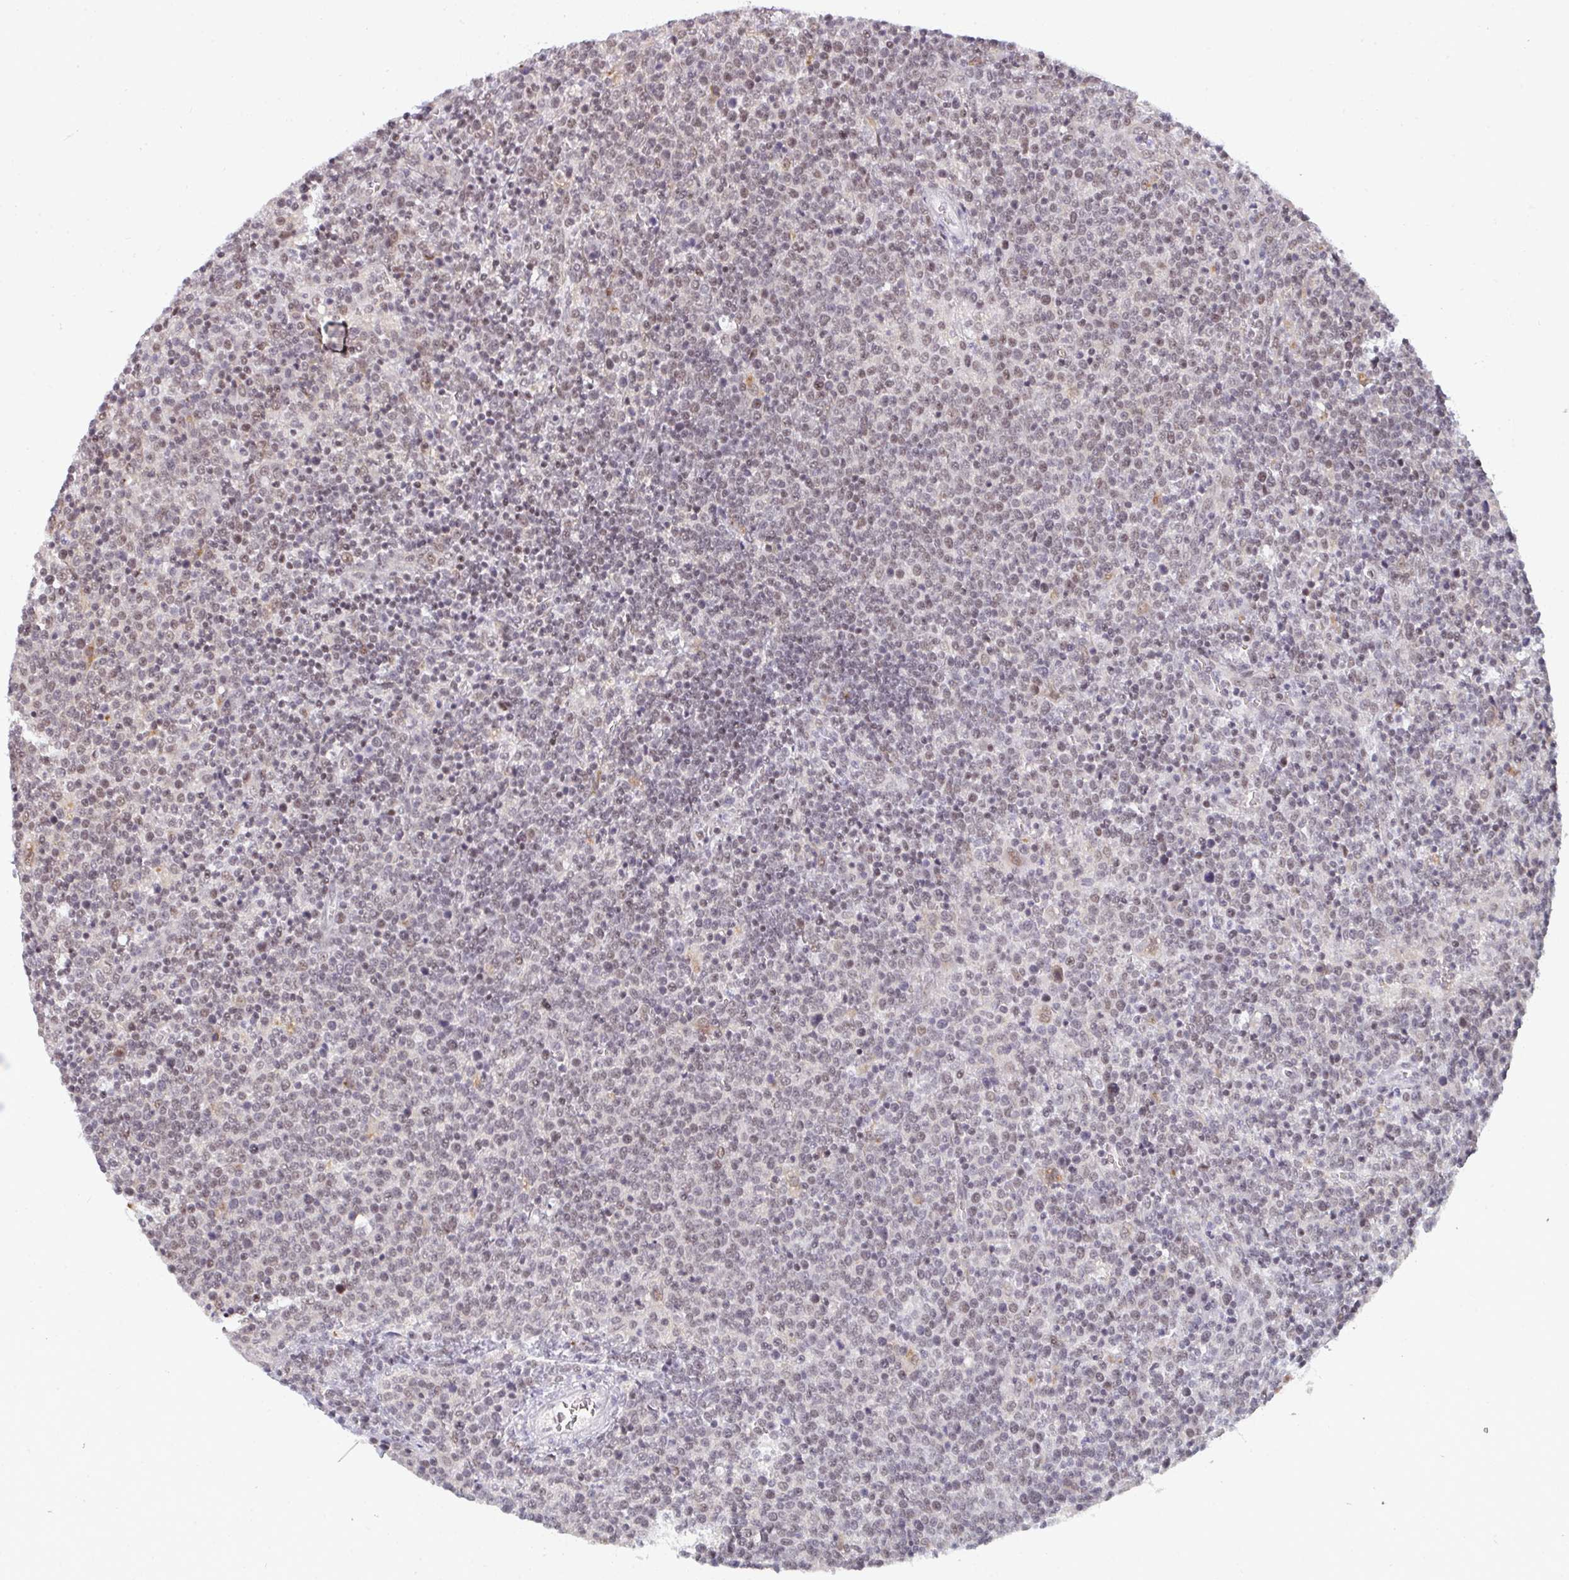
{"staining": {"intensity": "weak", "quantity": "25%-75%", "location": "nuclear"}, "tissue": "lymphoma", "cell_type": "Tumor cells", "image_type": "cancer", "snomed": [{"axis": "morphology", "description": "Malignant lymphoma, non-Hodgkin's type, High grade"}, {"axis": "topography", "description": "Lymph node"}], "caption": "Protein analysis of high-grade malignant lymphoma, non-Hodgkin's type tissue shows weak nuclear positivity in about 25%-75% of tumor cells.", "gene": "ATF1", "patient": {"sex": "male", "age": 61}}